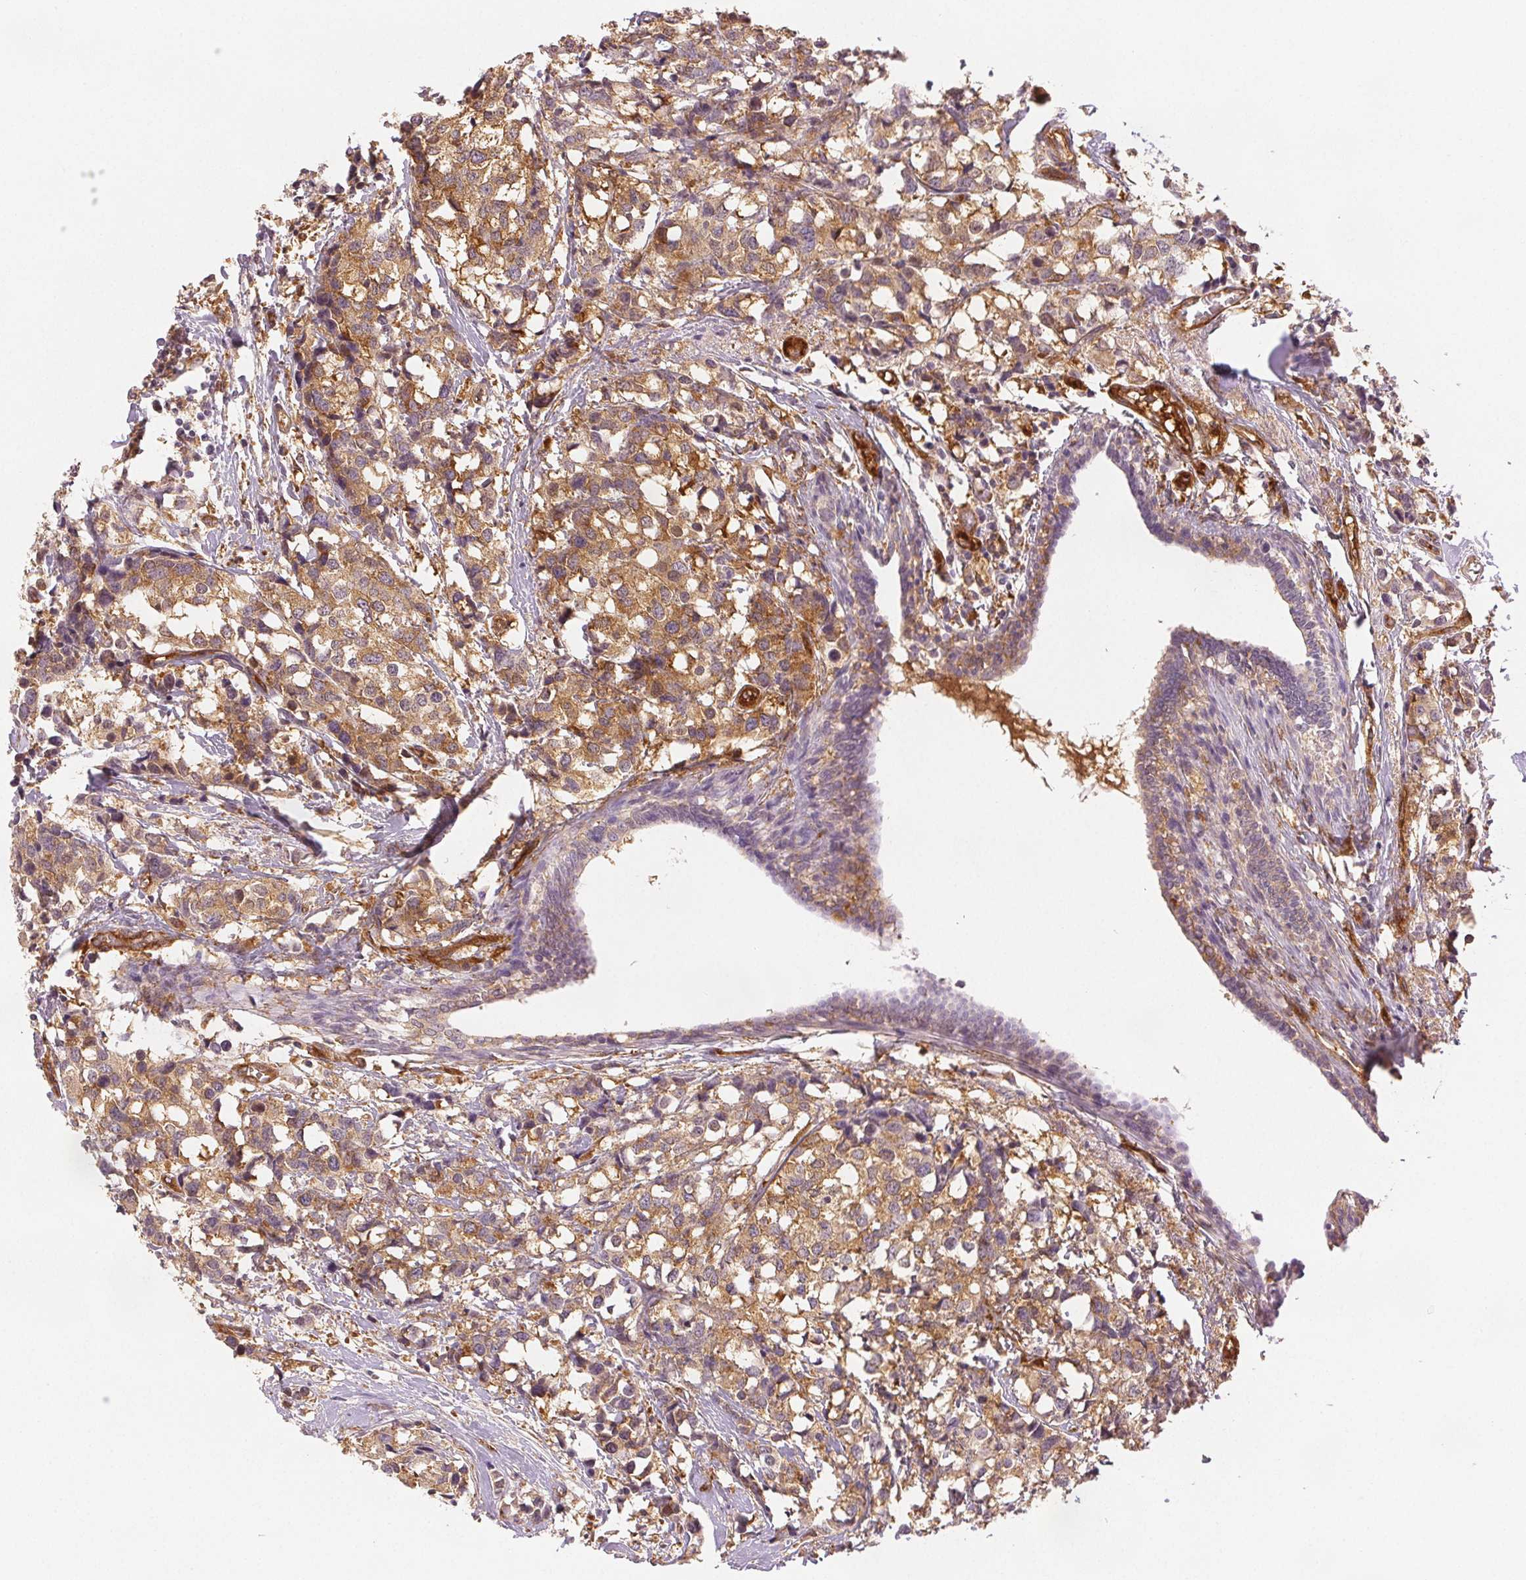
{"staining": {"intensity": "moderate", "quantity": ">75%", "location": "cytoplasmic/membranous"}, "tissue": "breast cancer", "cell_type": "Tumor cells", "image_type": "cancer", "snomed": [{"axis": "morphology", "description": "Lobular carcinoma"}, {"axis": "topography", "description": "Breast"}], "caption": "High-power microscopy captured an immunohistochemistry micrograph of lobular carcinoma (breast), revealing moderate cytoplasmic/membranous expression in about >75% of tumor cells.", "gene": "DIAPH2", "patient": {"sex": "female", "age": 59}}